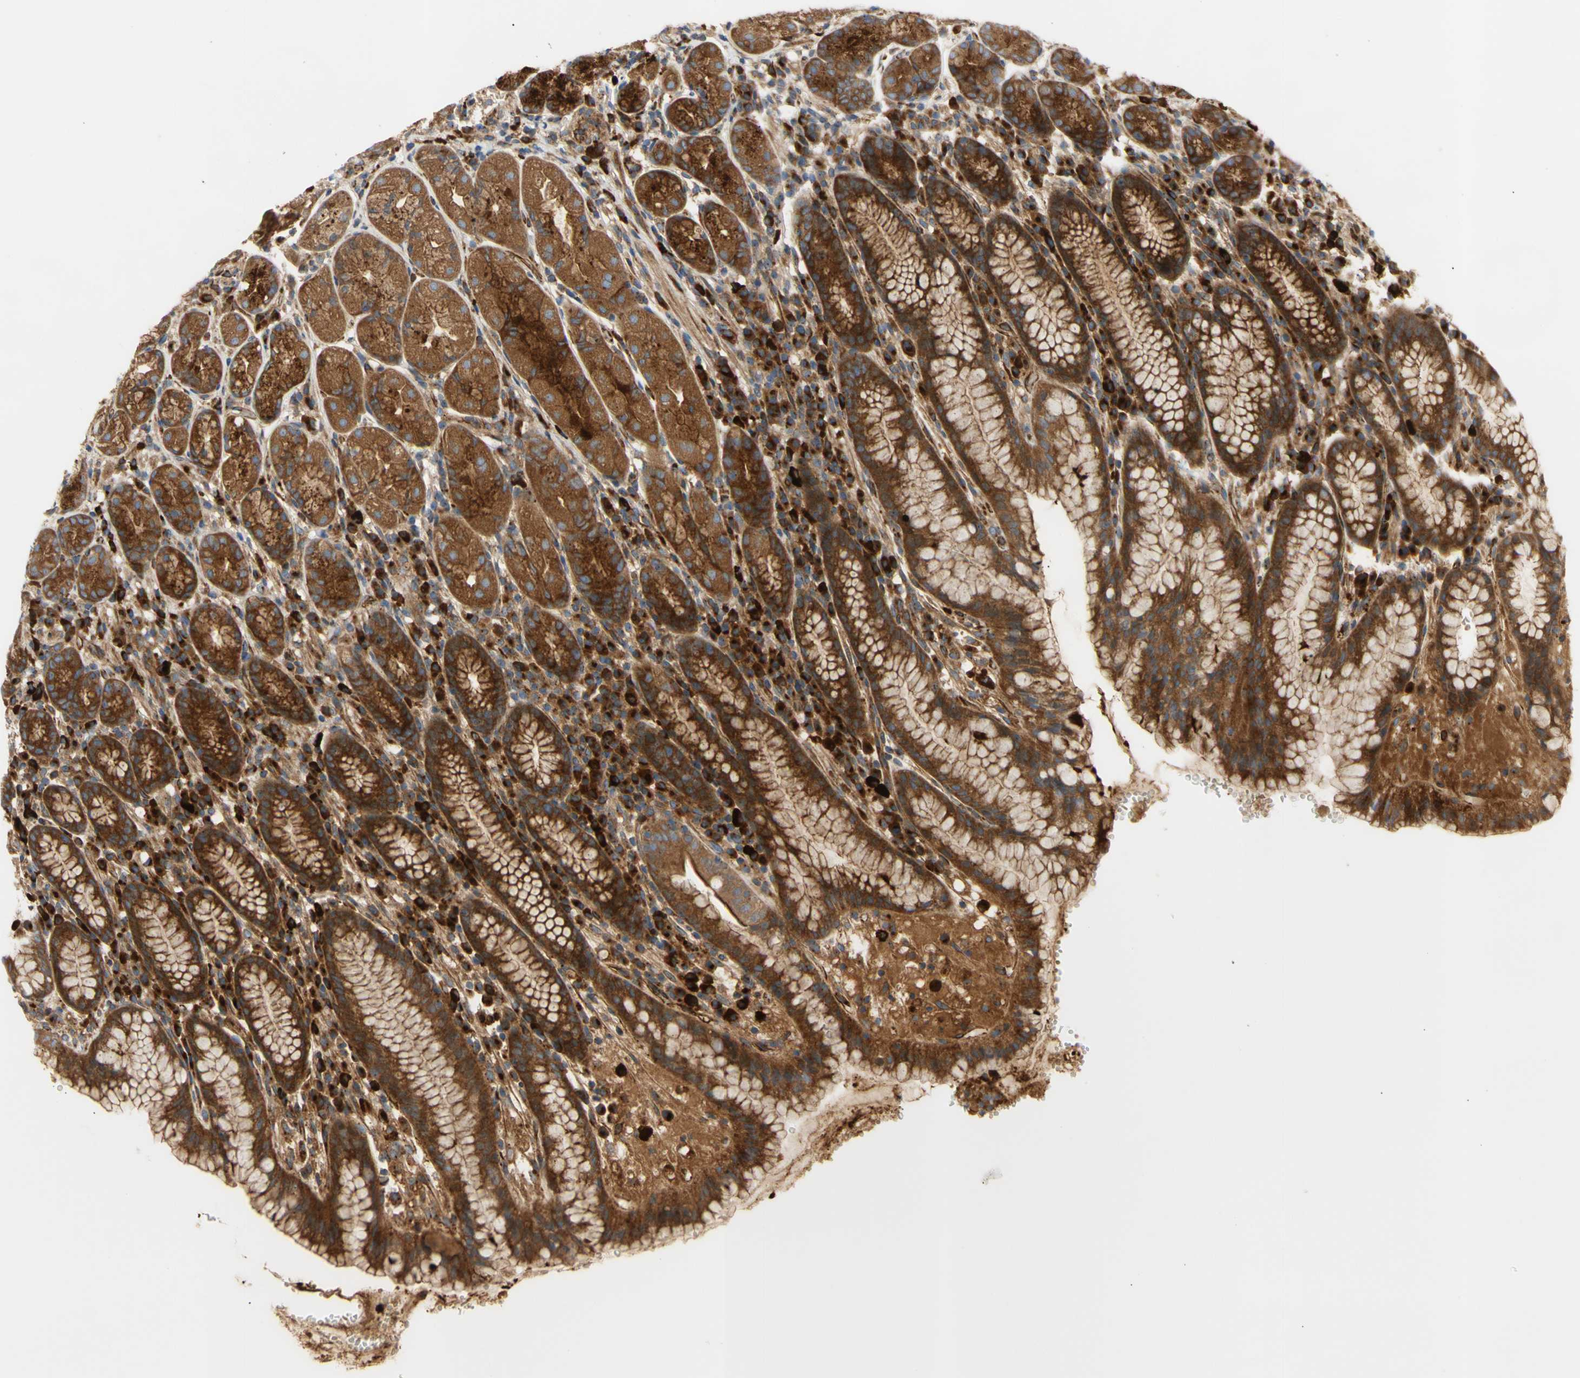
{"staining": {"intensity": "strong", "quantity": ">75%", "location": "cytoplasmic/membranous"}, "tissue": "stomach", "cell_type": "Glandular cells", "image_type": "normal", "snomed": [{"axis": "morphology", "description": "Normal tissue, NOS"}, {"axis": "topography", "description": "Stomach, lower"}], "caption": "DAB (3,3'-diaminobenzidine) immunohistochemical staining of normal human stomach demonstrates strong cytoplasmic/membranous protein staining in approximately >75% of glandular cells.", "gene": "TUBG2", "patient": {"sex": "male", "age": 52}}